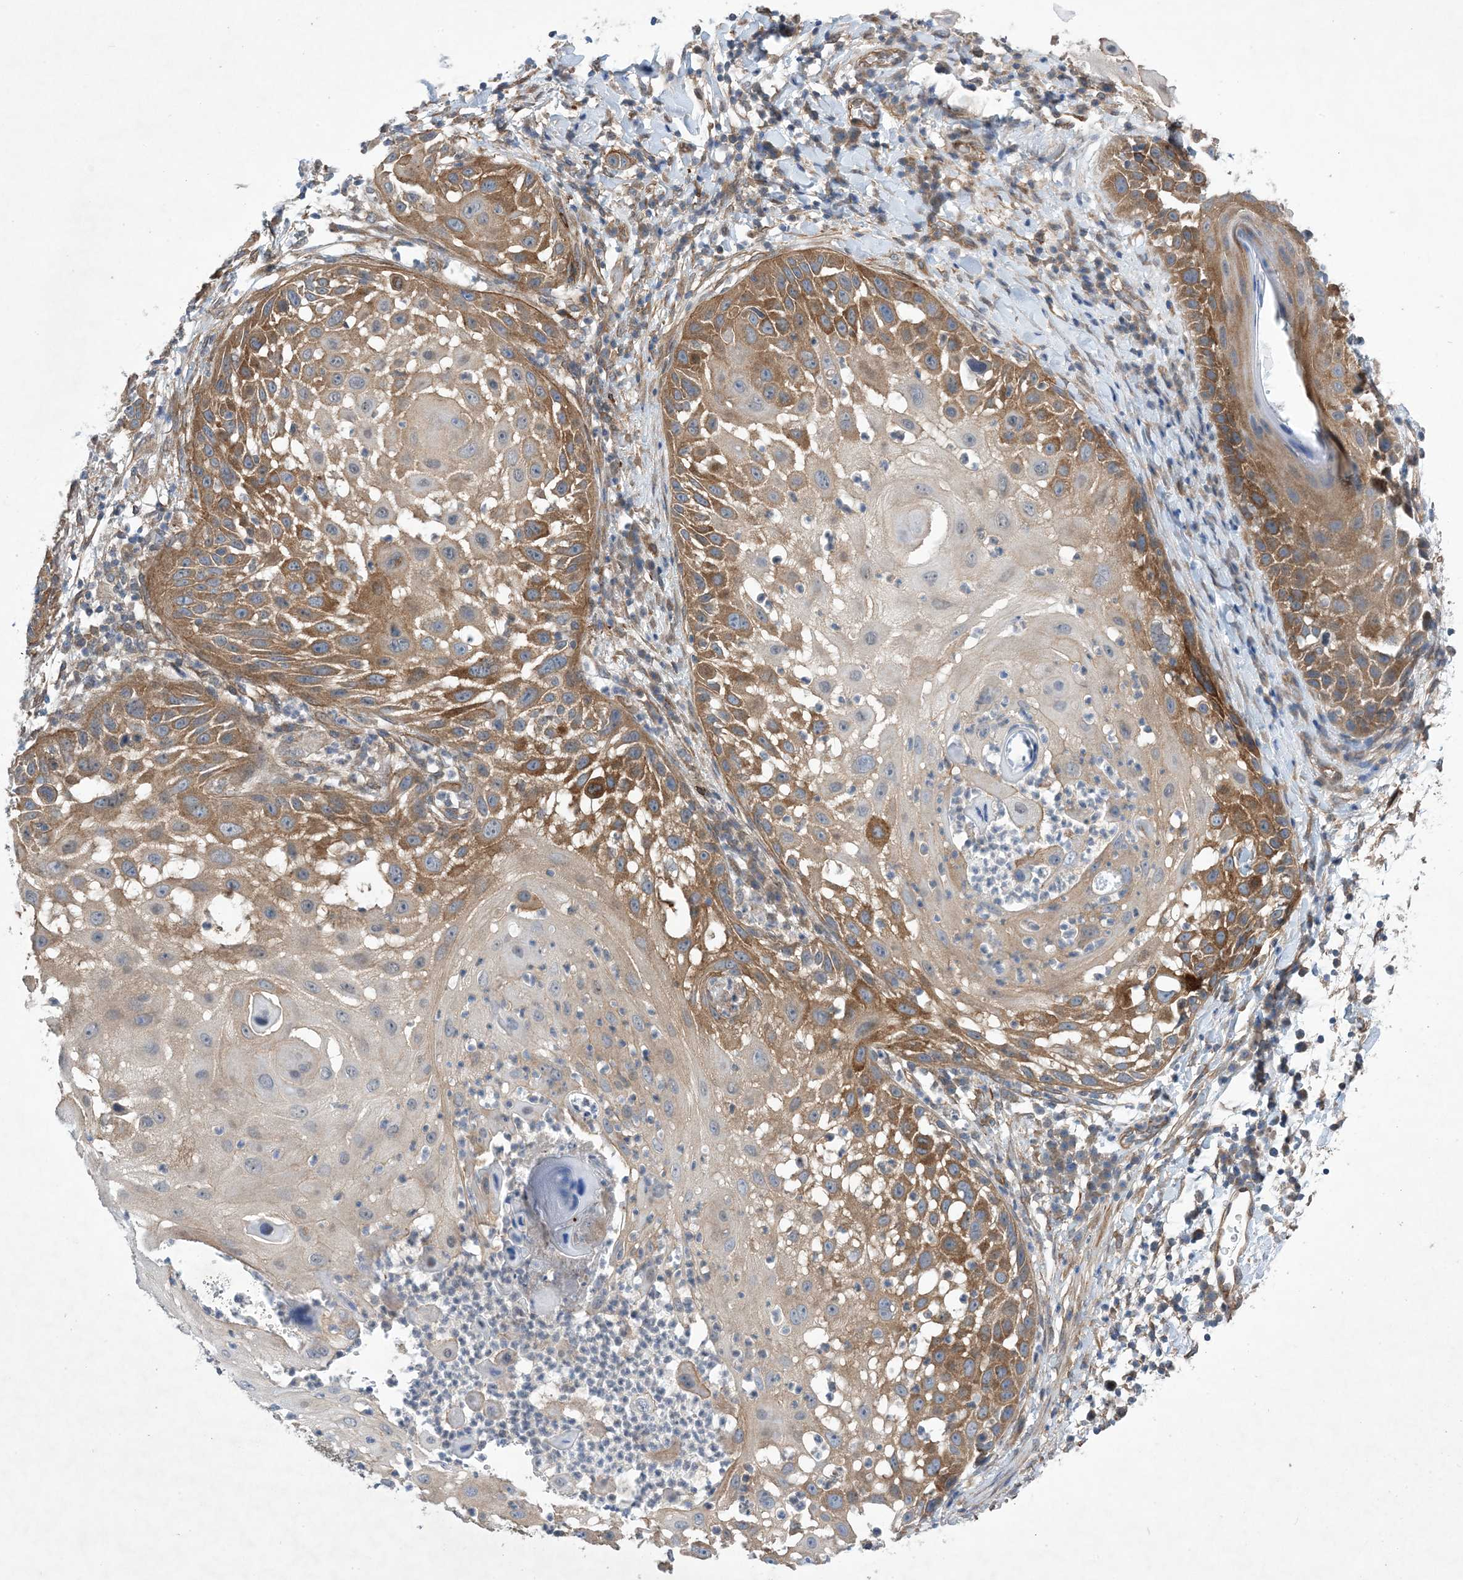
{"staining": {"intensity": "moderate", "quantity": ">75%", "location": "cytoplasmic/membranous"}, "tissue": "skin cancer", "cell_type": "Tumor cells", "image_type": "cancer", "snomed": [{"axis": "morphology", "description": "Squamous cell carcinoma, NOS"}, {"axis": "topography", "description": "Skin"}], "caption": "This is a photomicrograph of IHC staining of skin cancer, which shows moderate expression in the cytoplasmic/membranous of tumor cells.", "gene": "EHBP1", "patient": {"sex": "female", "age": 44}}